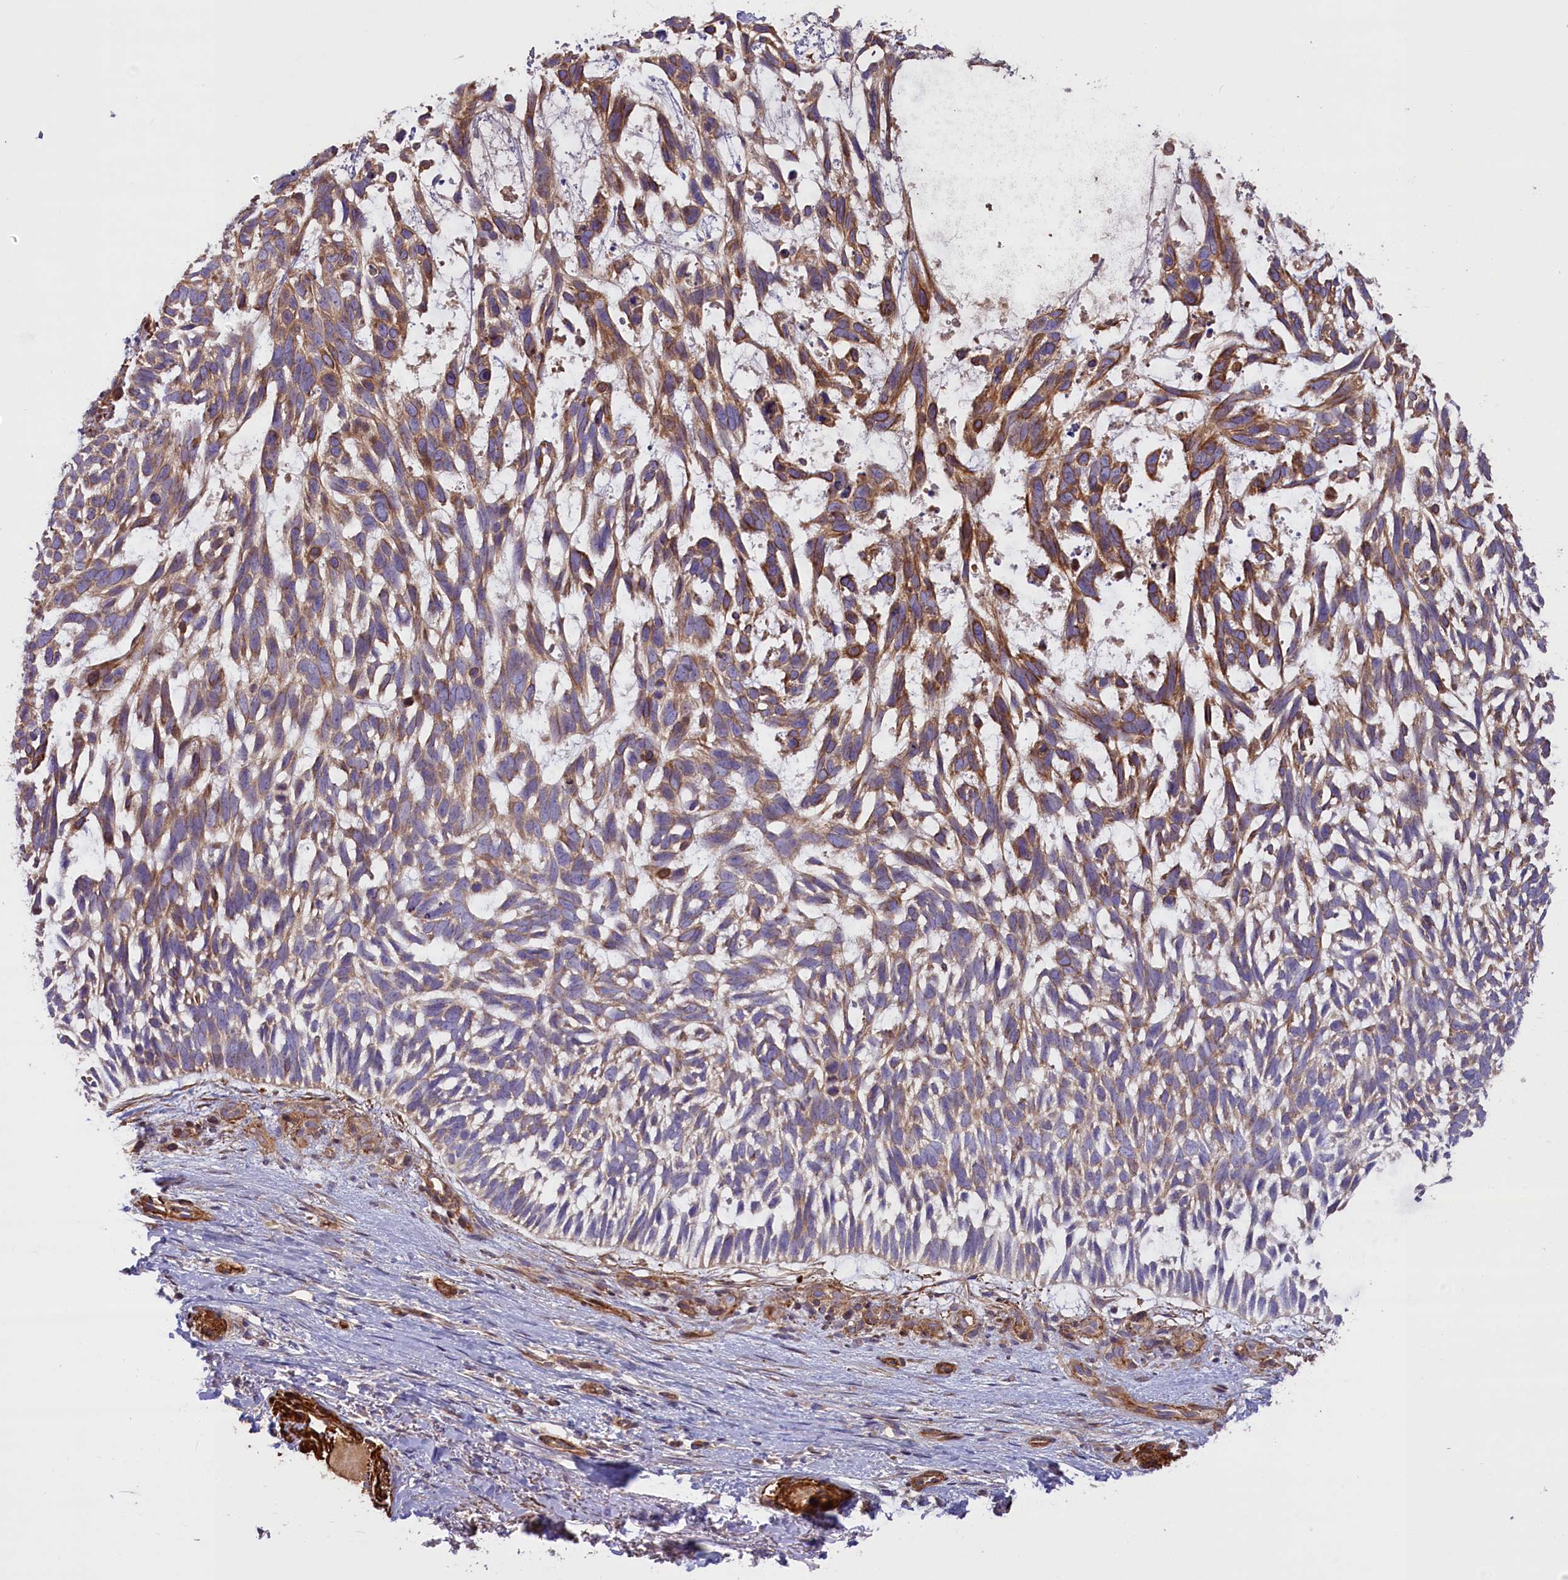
{"staining": {"intensity": "weak", "quantity": ">75%", "location": "cytoplasmic/membranous"}, "tissue": "skin cancer", "cell_type": "Tumor cells", "image_type": "cancer", "snomed": [{"axis": "morphology", "description": "Basal cell carcinoma"}, {"axis": "topography", "description": "Skin"}], "caption": "Protein staining exhibits weak cytoplasmic/membranous positivity in about >75% of tumor cells in skin cancer.", "gene": "FUZ", "patient": {"sex": "male", "age": 88}}